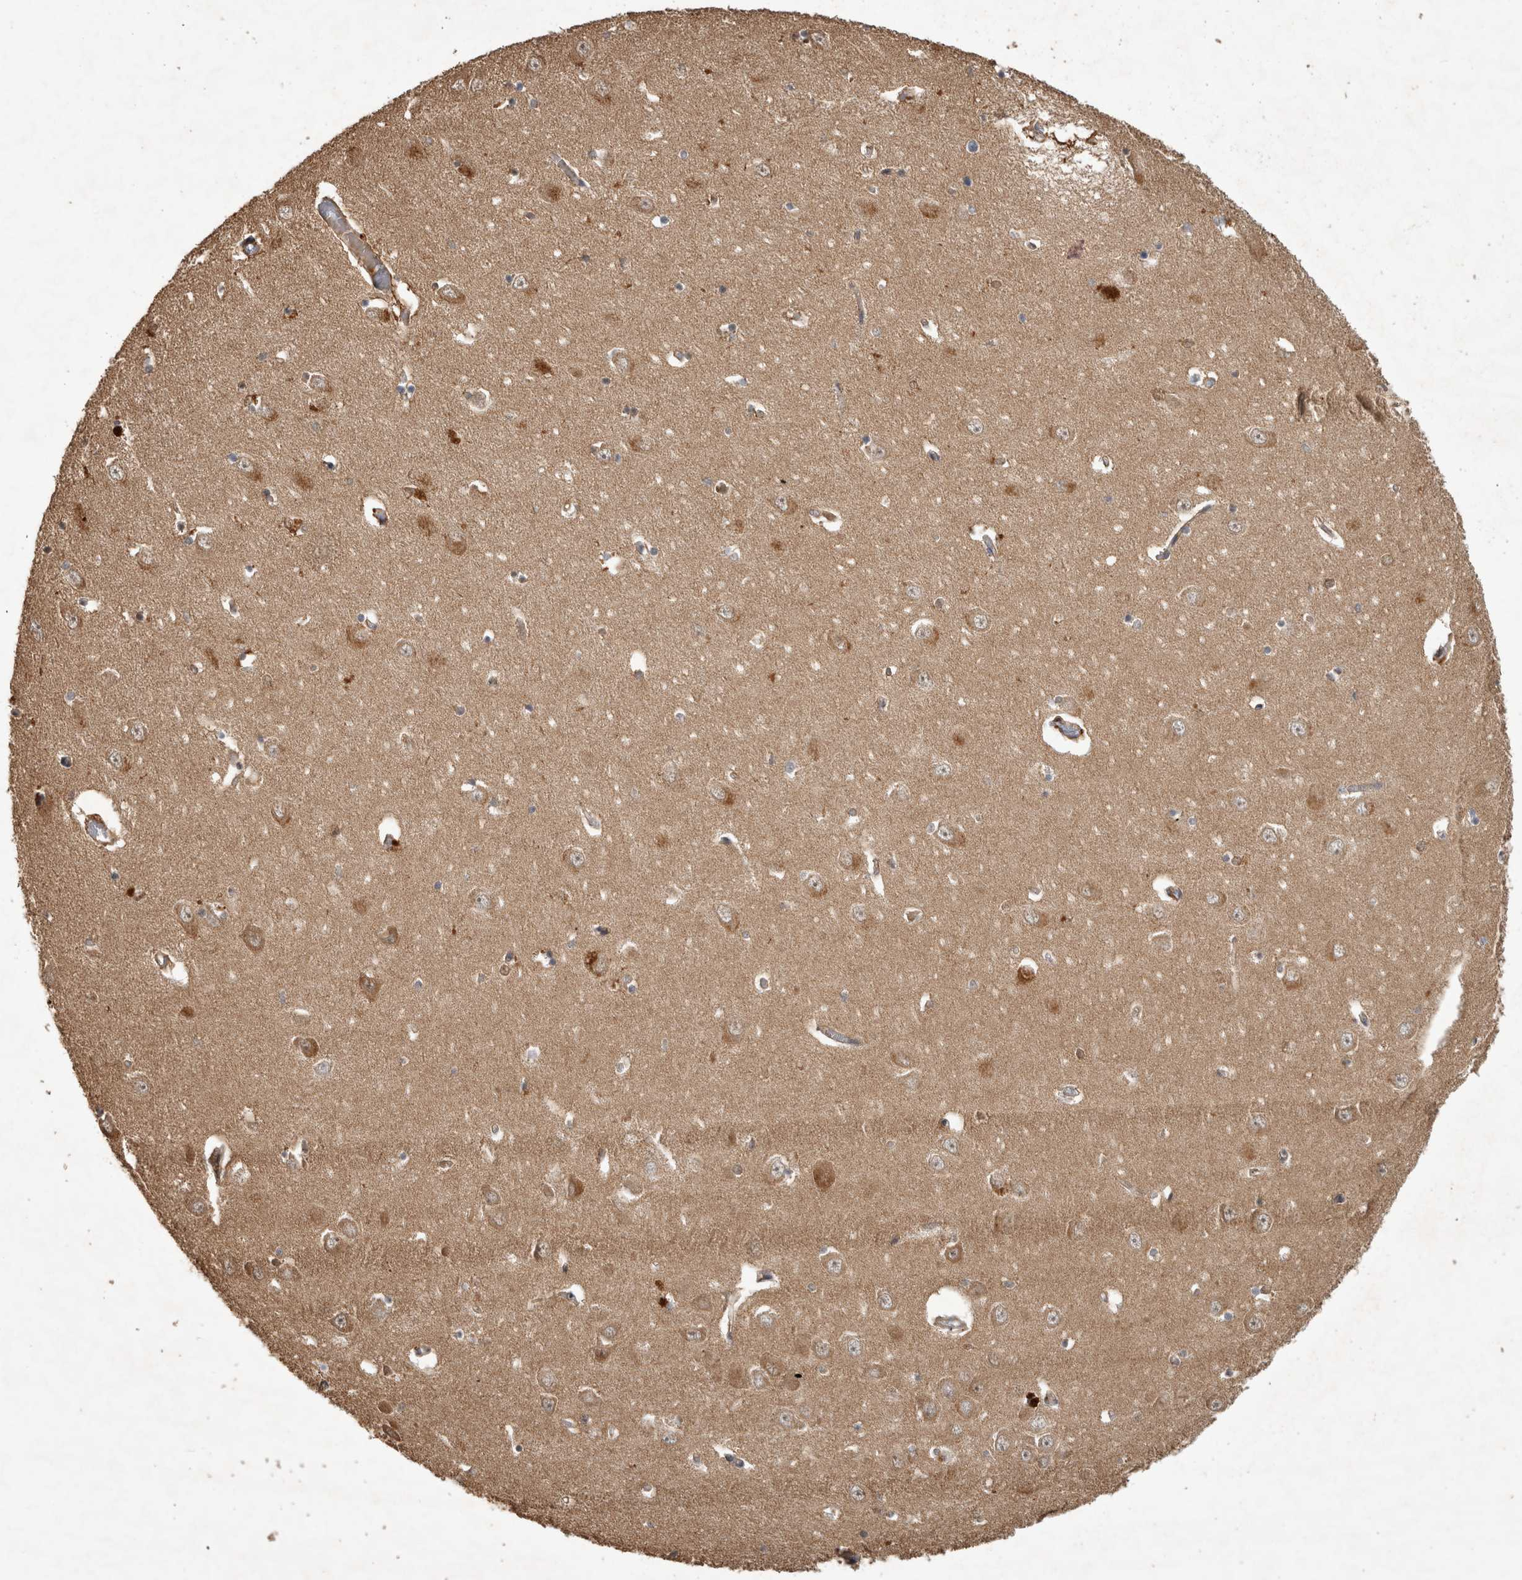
{"staining": {"intensity": "moderate", "quantity": "<25%", "location": "cytoplasmic/membranous"}, "tissue": "hippocampus", "cell_type": "Glial cells", "image_type": "normal", "snomed": [{"axis": "morphology", "description": "Normal tissue, NOS"}, {"axis": "topography", "description": "Hippocampus"}], "caption": "Benign hippocampus shows moderate cytoplasmic/membranous positivity in about <25% of glial cells, visualized by immunohistochemistry.", "gene": "TRMT61B", "patient": {"sex": "male", "age": 70}}